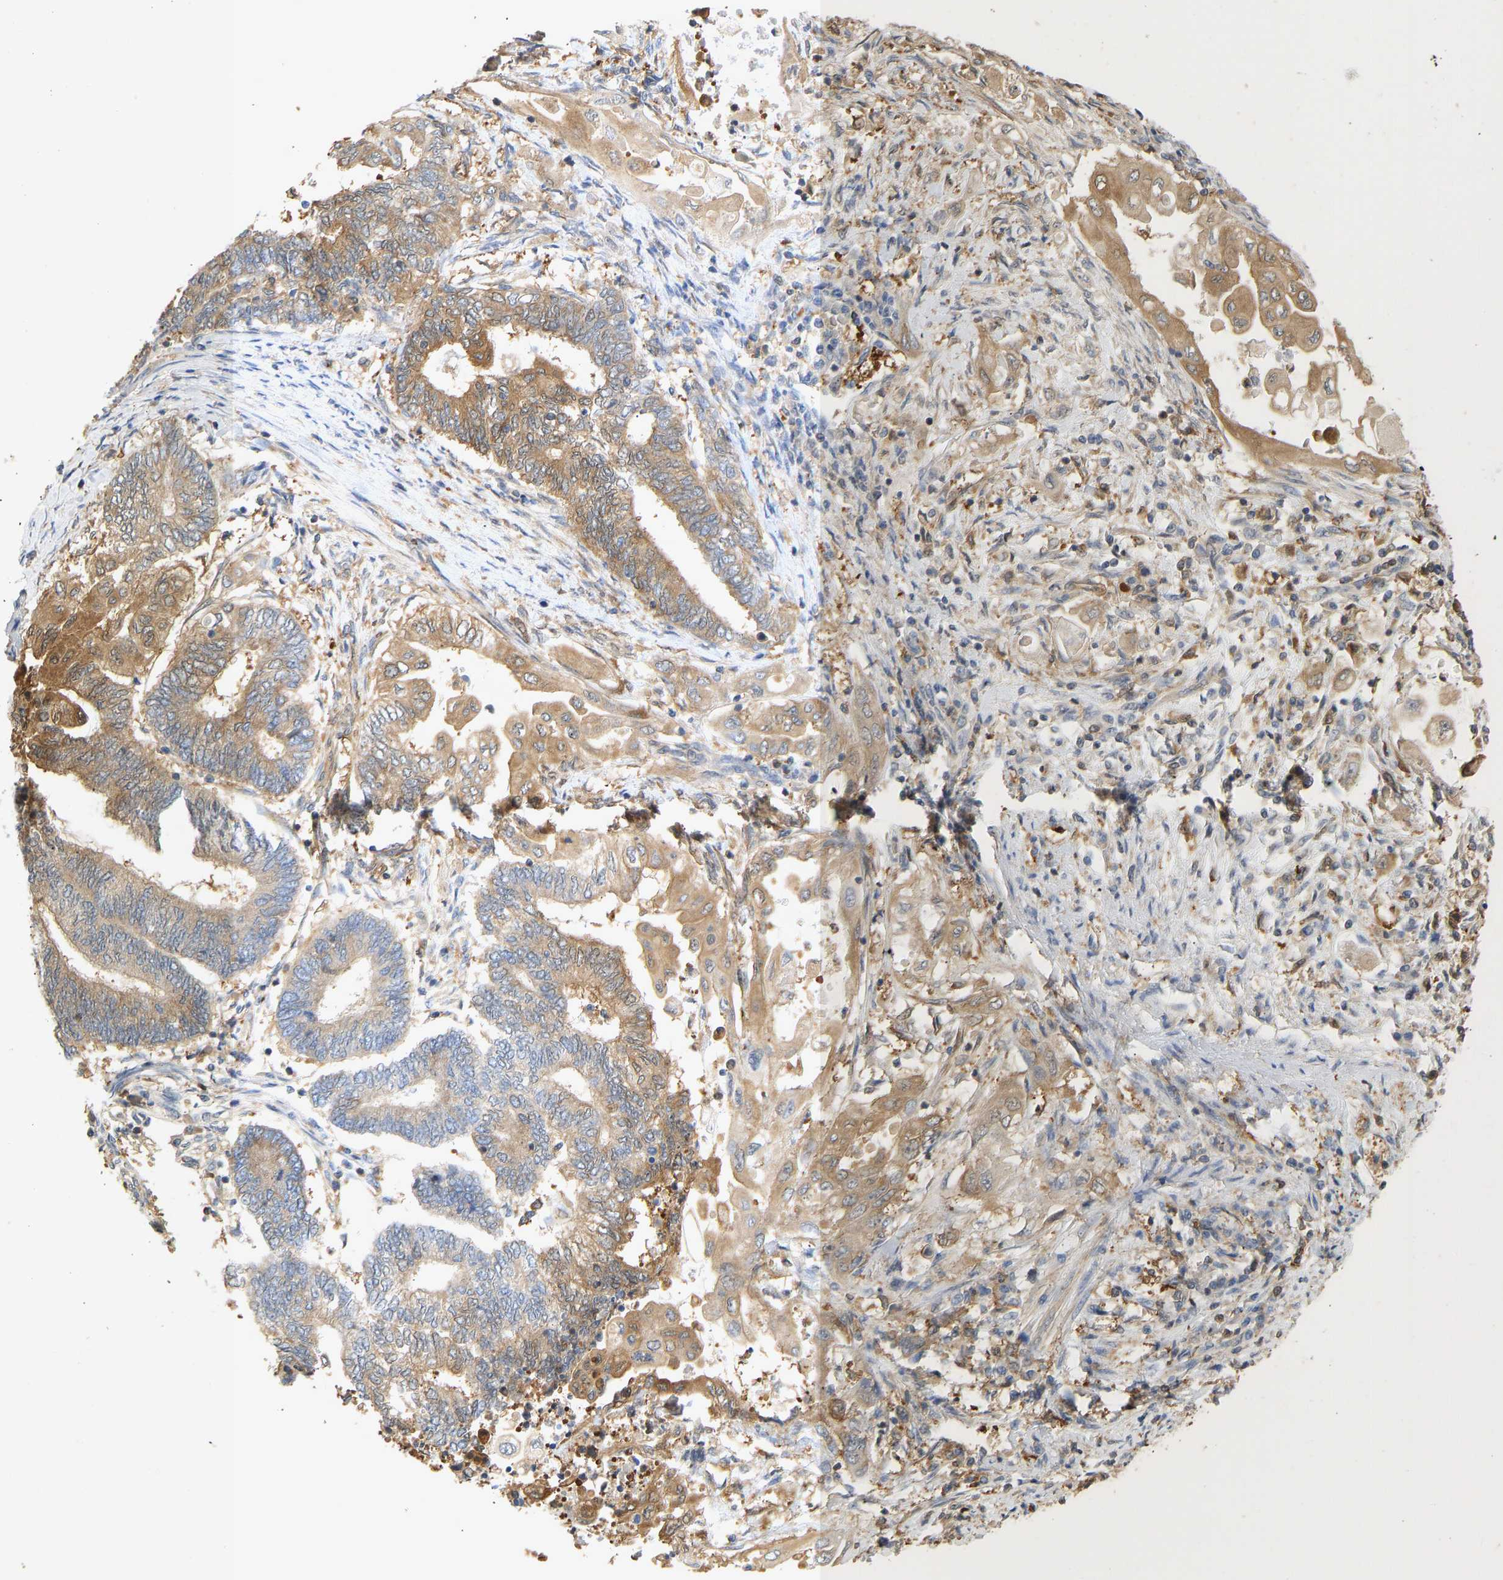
{"staining": {"intensity": "moderate", "quantity": ">75%", "location": "cytoplasmic/membranous"}, "tissue": "endometrial cancer", "cell_type": "Tumor cells", "image_type": "cancer", "snomed": [{"axis": "morphology", "description": "Adenocarcinoma, NOS"}, {"axis": "topography", "description": "Uterus"}, {"axis": "topography", "description": "Endometrium"}], "caption": "An IHC photomicrograph of neoplastic tissue is shown. Protein staining in brown highlights moderate cytoplasmic/membranous positivity in endometrial cancer (adenocarcinoma) within tumor cells. Immunohistochemistry (ihc) stains the protein in brown and the nuclei are stained blue.", "gene": "ENO1", "patient": {"sex": "female", "age": 70}}